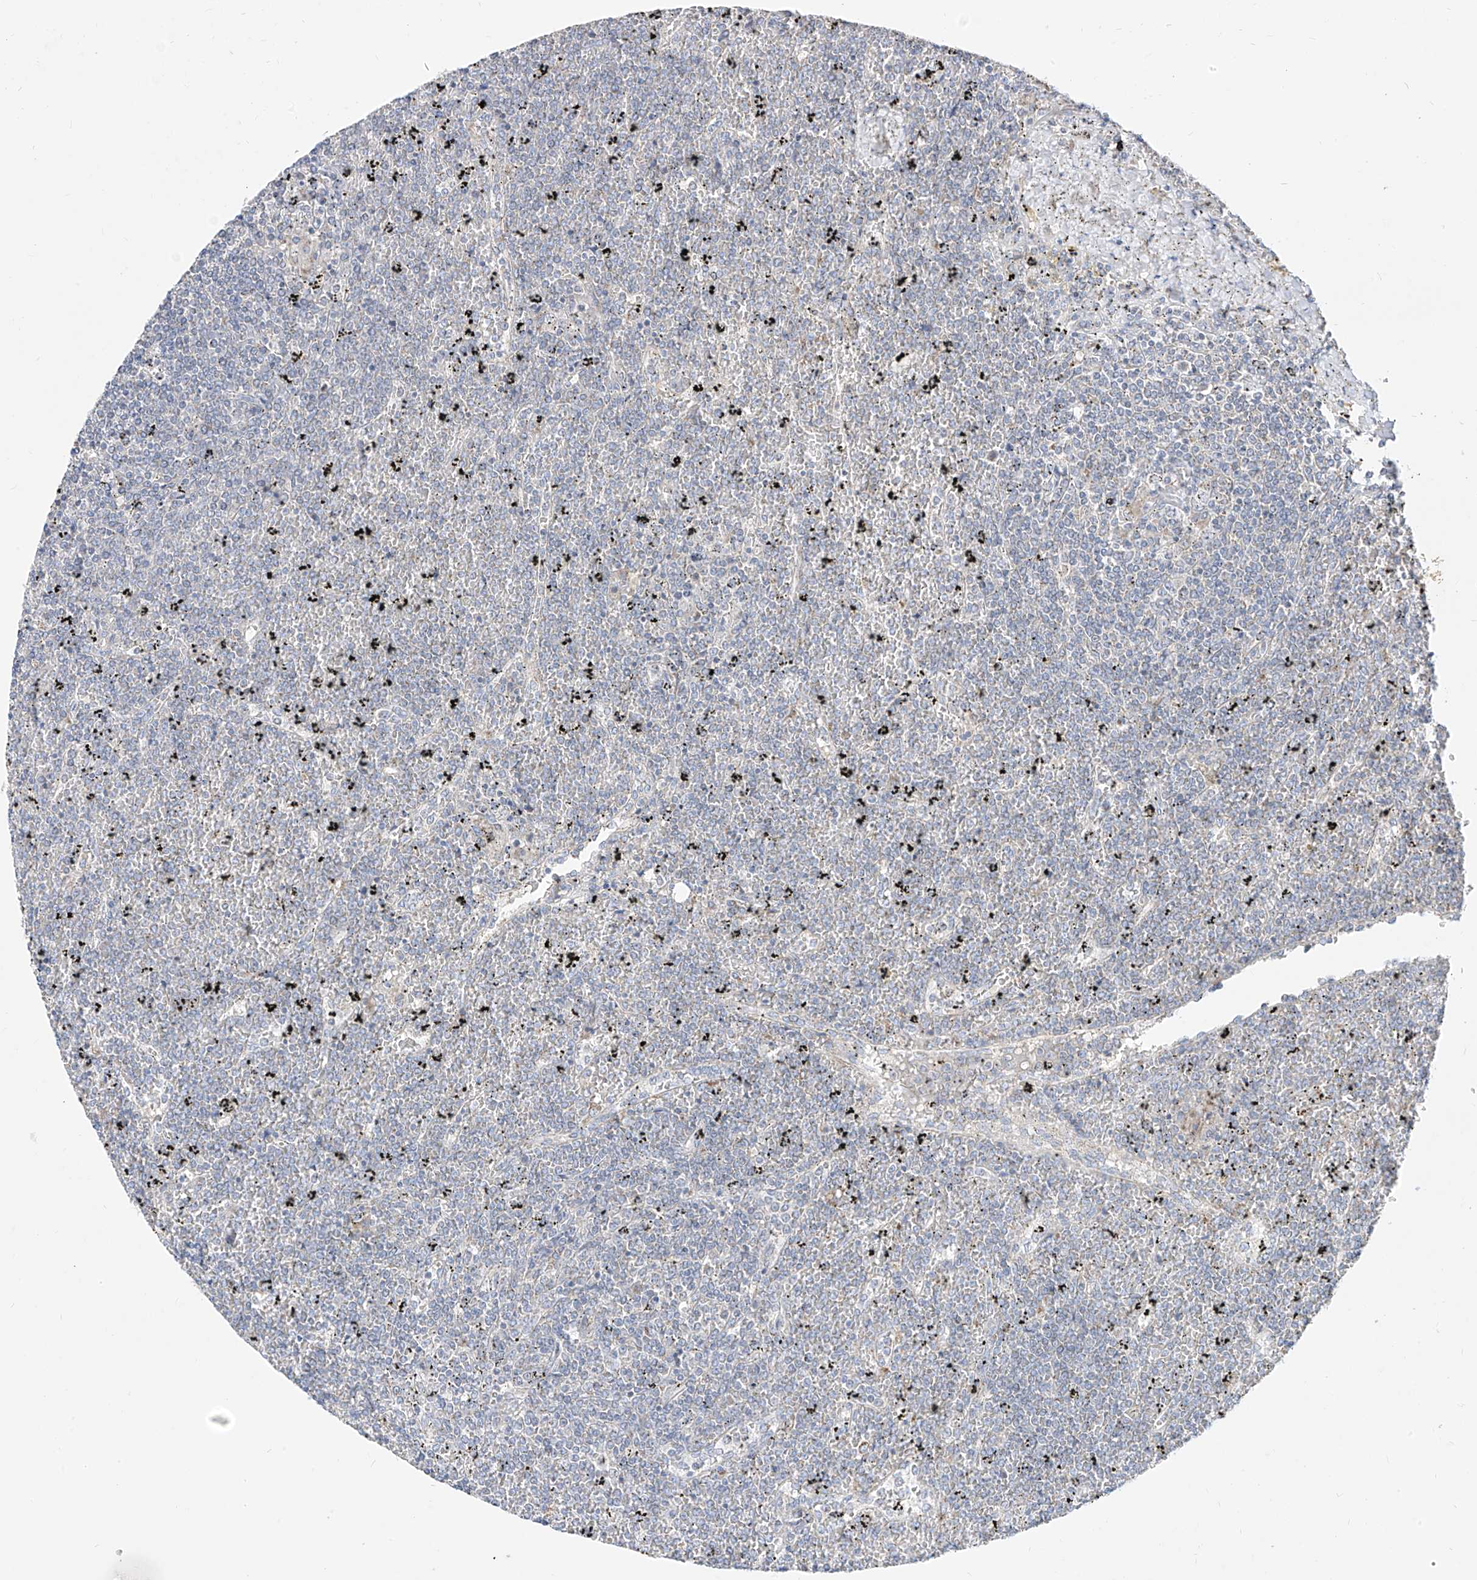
{"staining": {"intensity": "negative", "quantity": "none", "location": "none"}, "tissue": "lymphoma", "cell_type": "Tumor cells", "image_type": "cancer", "snomed": [{"axis": "morphology", "description": "Malignant lymphoma, non-Hodgkin's type, Low grade"}, {"axis": "topography", "description": "Spleen"}], "caption": "The immunohistochemistry histopathology image has no significant expression in tumor cells of malignant lymphoma, non-Hodgkin's type (low-grade) tissue.", "gene": "RASA2", "patient": {"sex": "female", "age": 19}}